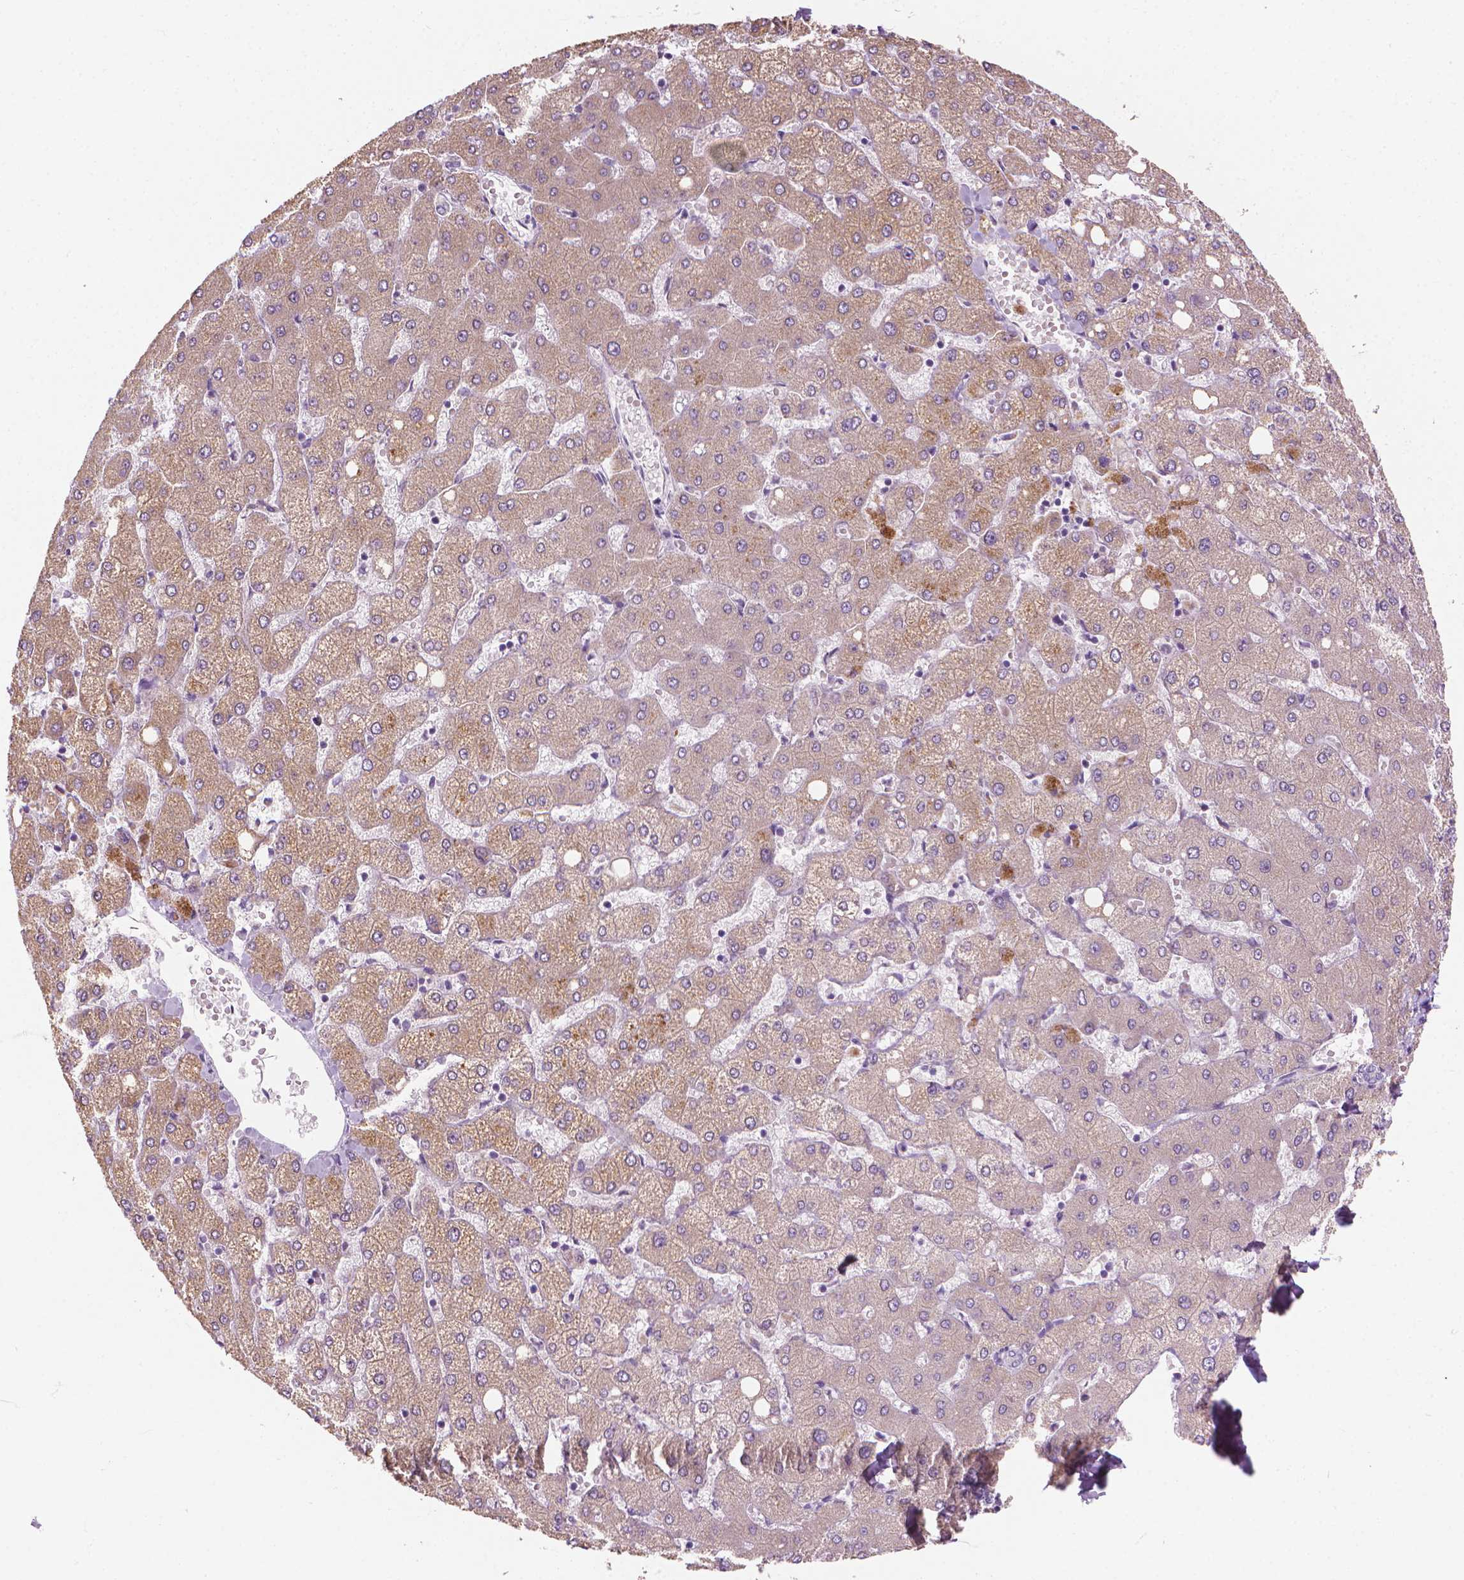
{"staining": {"intensity": "negative", "quantity": "none", "location": "none"}, "tissue": "liver", "cell_type": "Cholangiocytes", "image_type": "normal", "snomed": [{"axis": "morphology", "description": "Normal tissue, NOS"}, {"axis": "topography", "description": "Liver"}], "caption": "A high-resolution micrograph shows immunohistochemistry (IHC) staining of benign liver, which reveals no significant positivity in cholangiocytes.", "gene": "RIIAD1", "patient": {"sex": "female", "age": 54}}